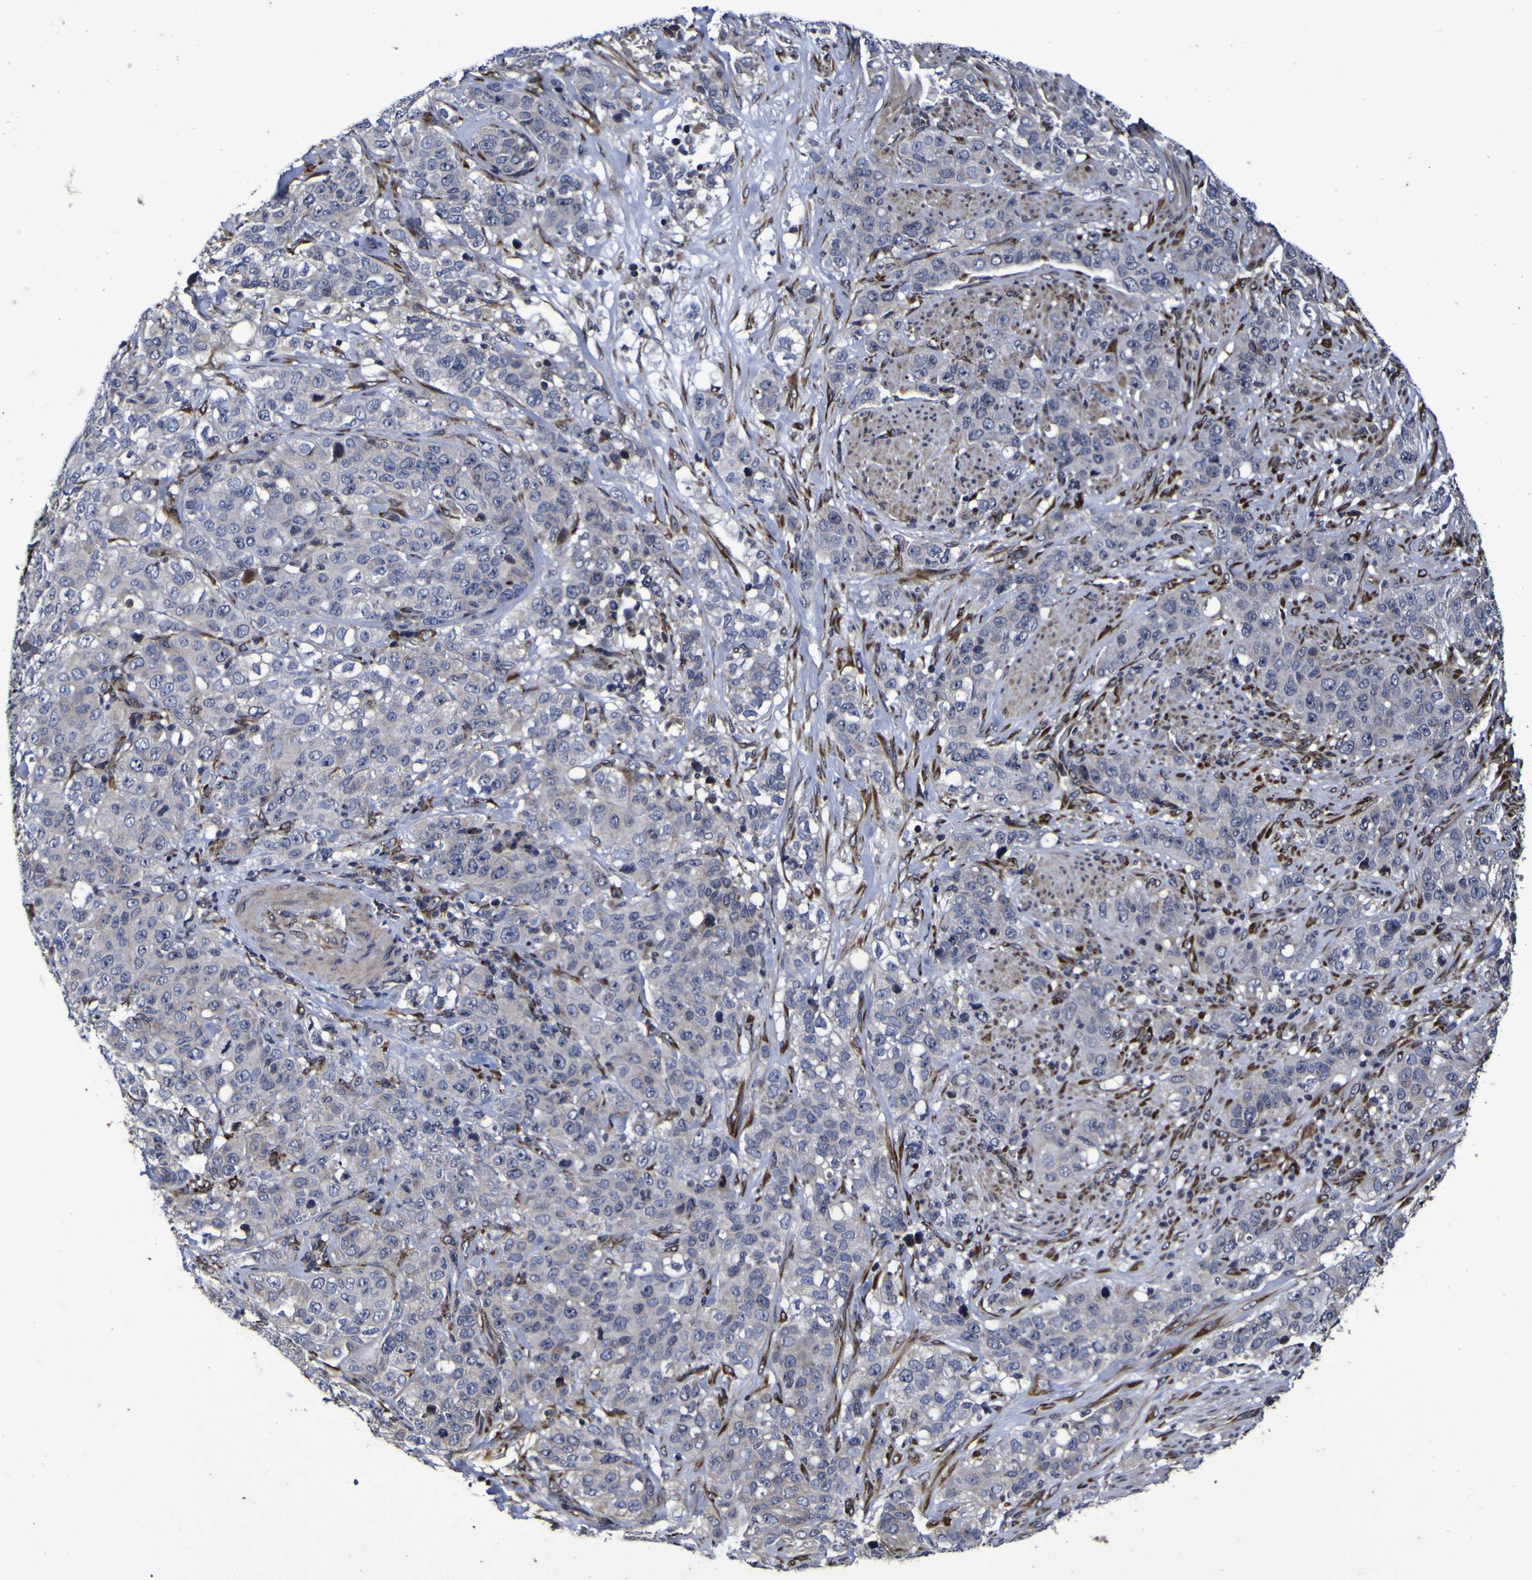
{"staining": {"intensity": "negative", "quantity": "none", "location": "none"}, "tissue": "stomach cancer", "cell_type": "Tumor cells", "image_type": "cancer", "snomed": [{"axis": "morphology", "description": "Adenocarcinoma, NOS"}, {"axis": "topography", "description": "Stomach"}], "caption": "Tumor cells are negative for brown protein staining in adenocarcinoma (stomach).", "gene": "P3H1", "patient": {"sex": "male", "age": 48}}